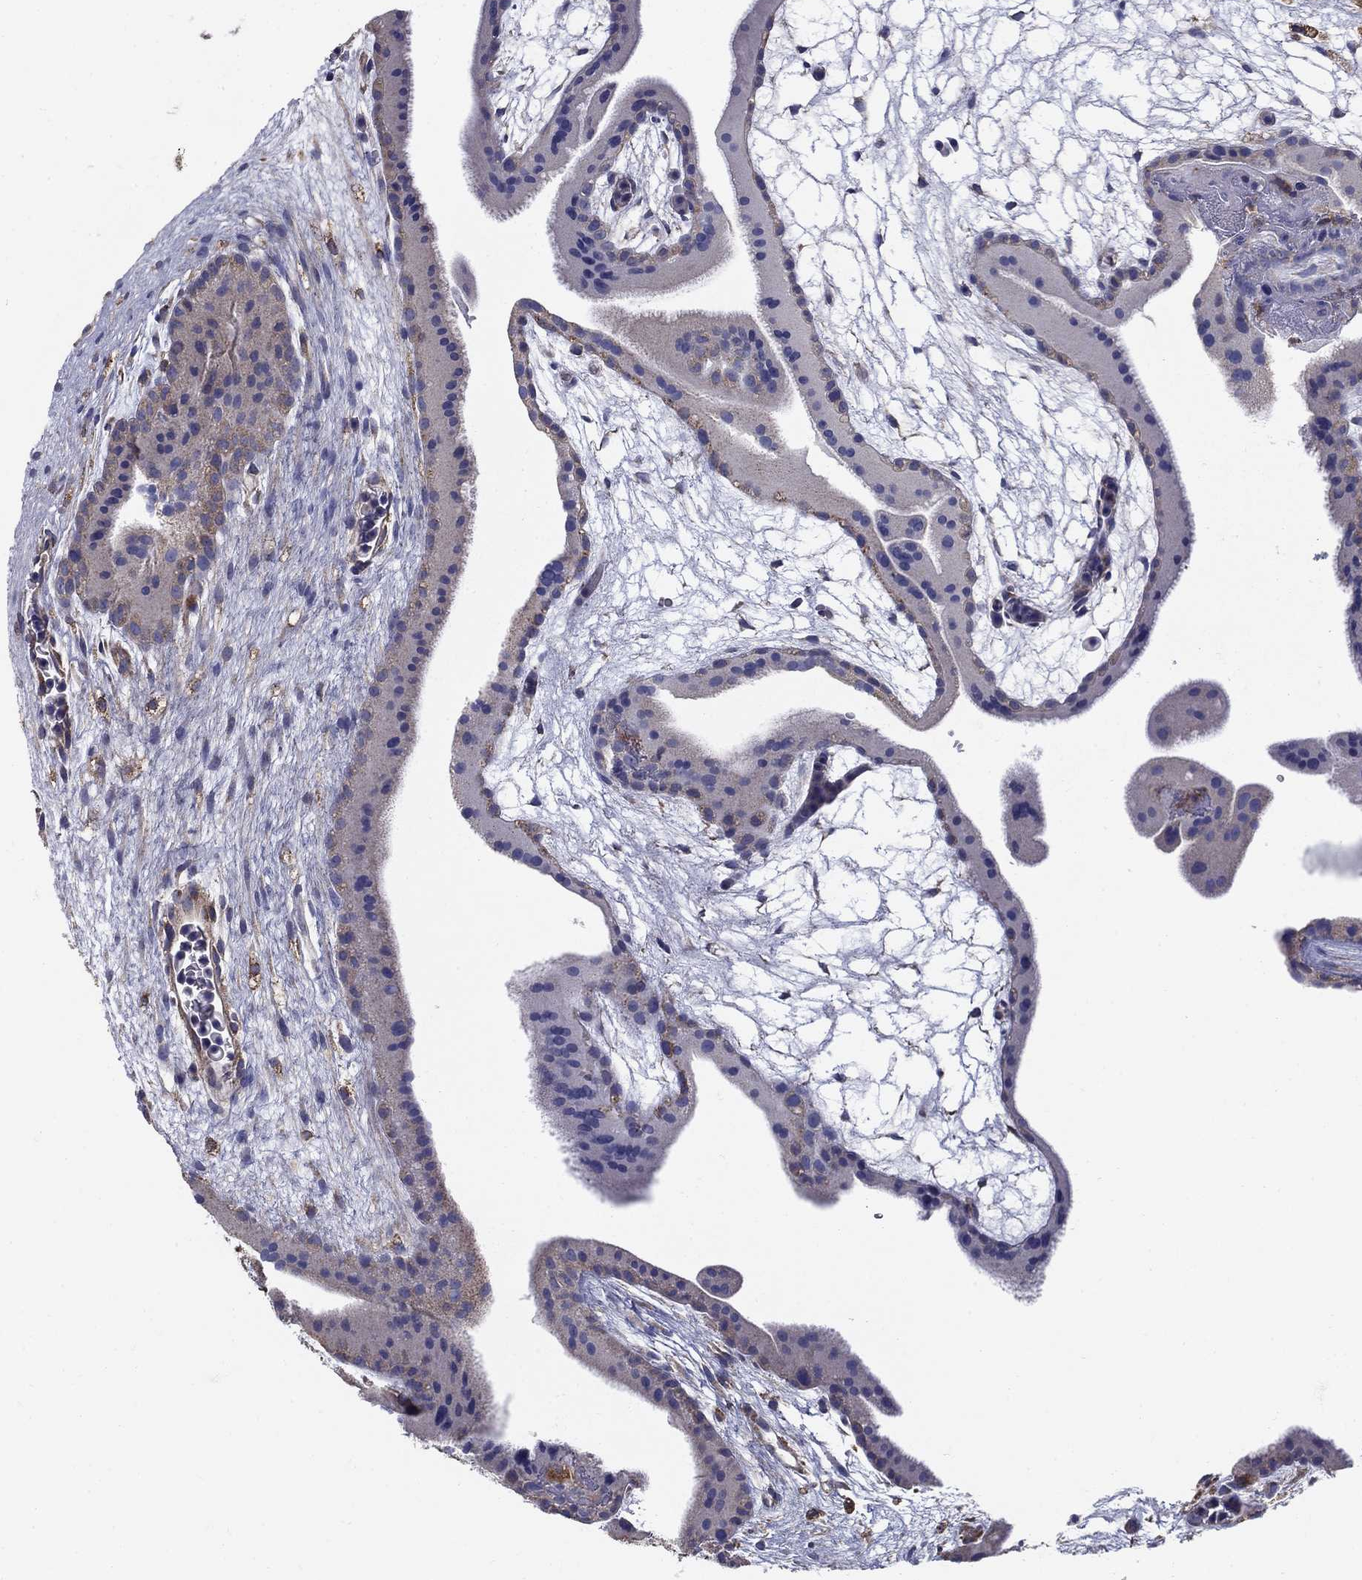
{"staining": {"intensity": "negative", "quantity": "none", "location": "none"}, "tissue": "placenta", "cell_type": "Decidual cells", "image_type": "normal", "snomed": [{"axis": "morphology", "description": "Normal tissue, NOS"}, {"axis": "topography", "description": "Placenta"}], "caption": "Placenta stained for a protein using IHC demonstrates no positivity decidual cells.", "gene": "NME5", "patient": {"sex": "female", "age": 19}}